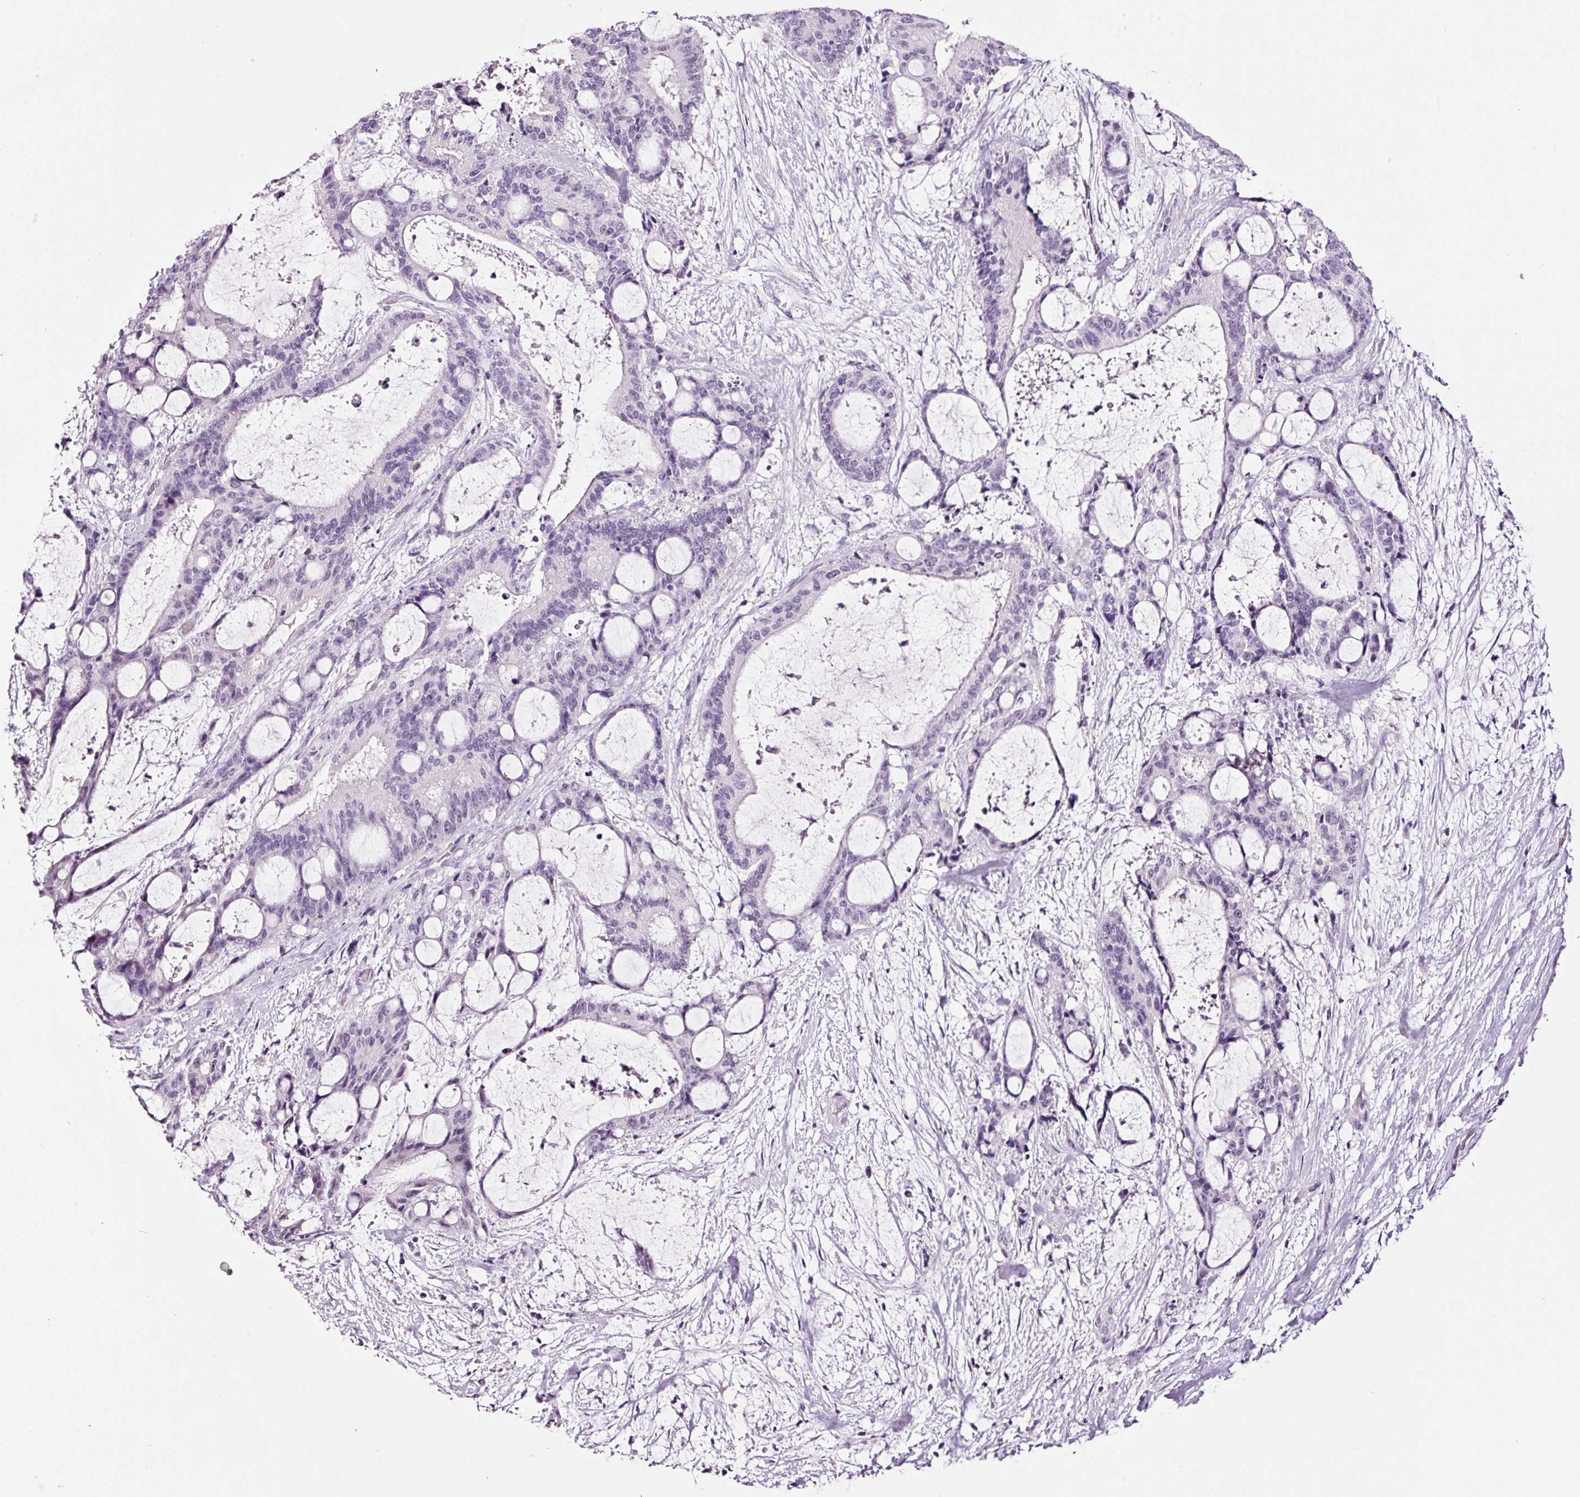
{"staining": {"intensity": "negative", "quantity": "none", "location": "none"}, "tissue": "liver cancer", "cell_type": "Tumor cells", "image_type": "cancer", "snomed": [{"axis": "morphology", "description": "Normal tissue, NOS"}, {"axis": "morphology", "description": "Cholangiocarcinoma"}, {"axis": "topography", "description": "Liver"}, {"axis": "topography", "description": "Peripheral nerve tissue"}], "caption": "The micrograph exhibits no staining of tumor cells in liver cancer (cholangiocarcinoma). (DAB (3,3'-diaminobenzidine) immunohistochemistry (IHC), high magnification).", "gene": "RTF2", "patient": {"sex": "female", "age": 73}}